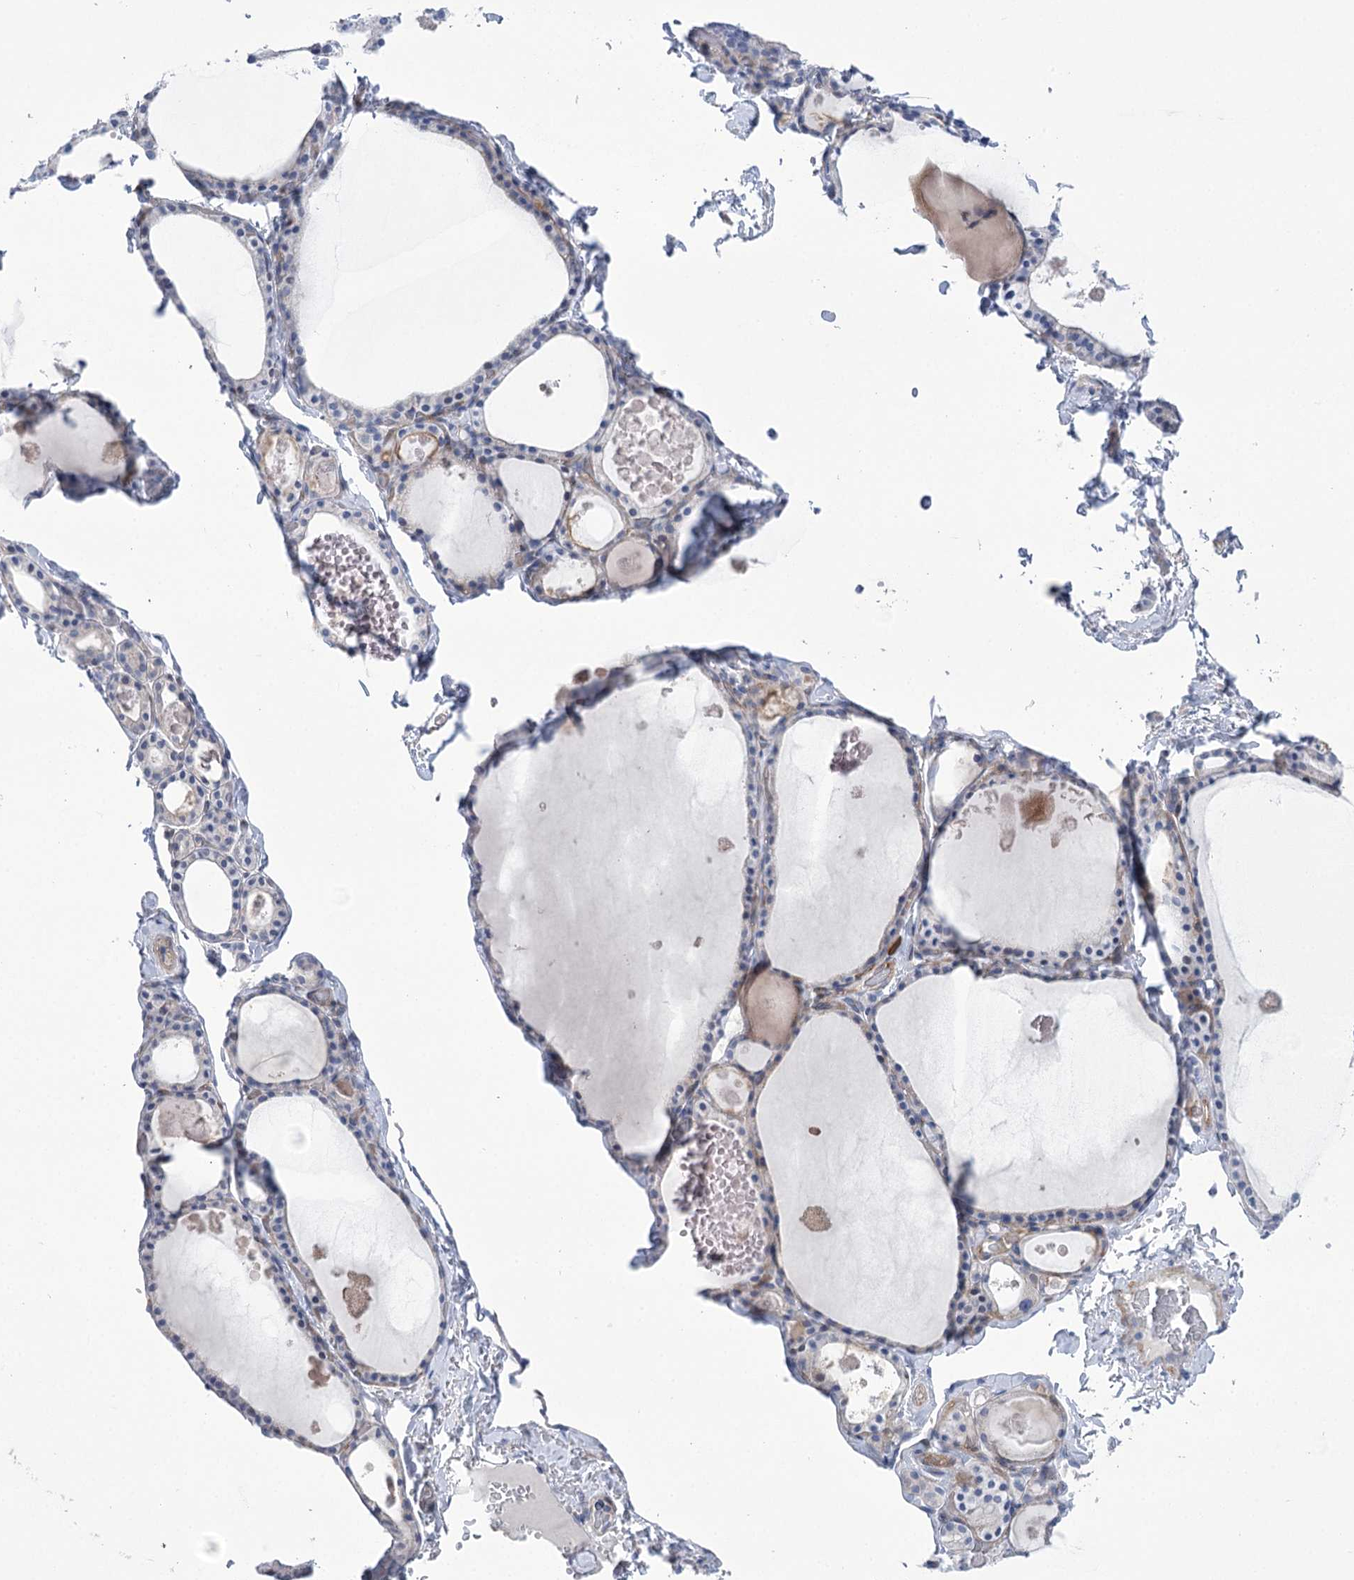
{"staining": {"intensity": "negative", "quantity": "none", "location": "none"}, "tissue": "thyroid gland", "cell_type": "Glandular cells", "image_type": "normal", "snomed": [{"axis": "morphology", "description": "Normal tissue, NOS"}, {"axis": "topography", "description": "Thyroid gland"}], "caption": "High magnification brightfield microscopy of unremarkable thyroid gland stained with DAB (3,3'-diaminobenzidine) (brown) and counterstained with hematoxylin (blue): glandular cells show no significant positivity.", "gene": "NME7", "patient": {"sex": "male", "age": 56}}